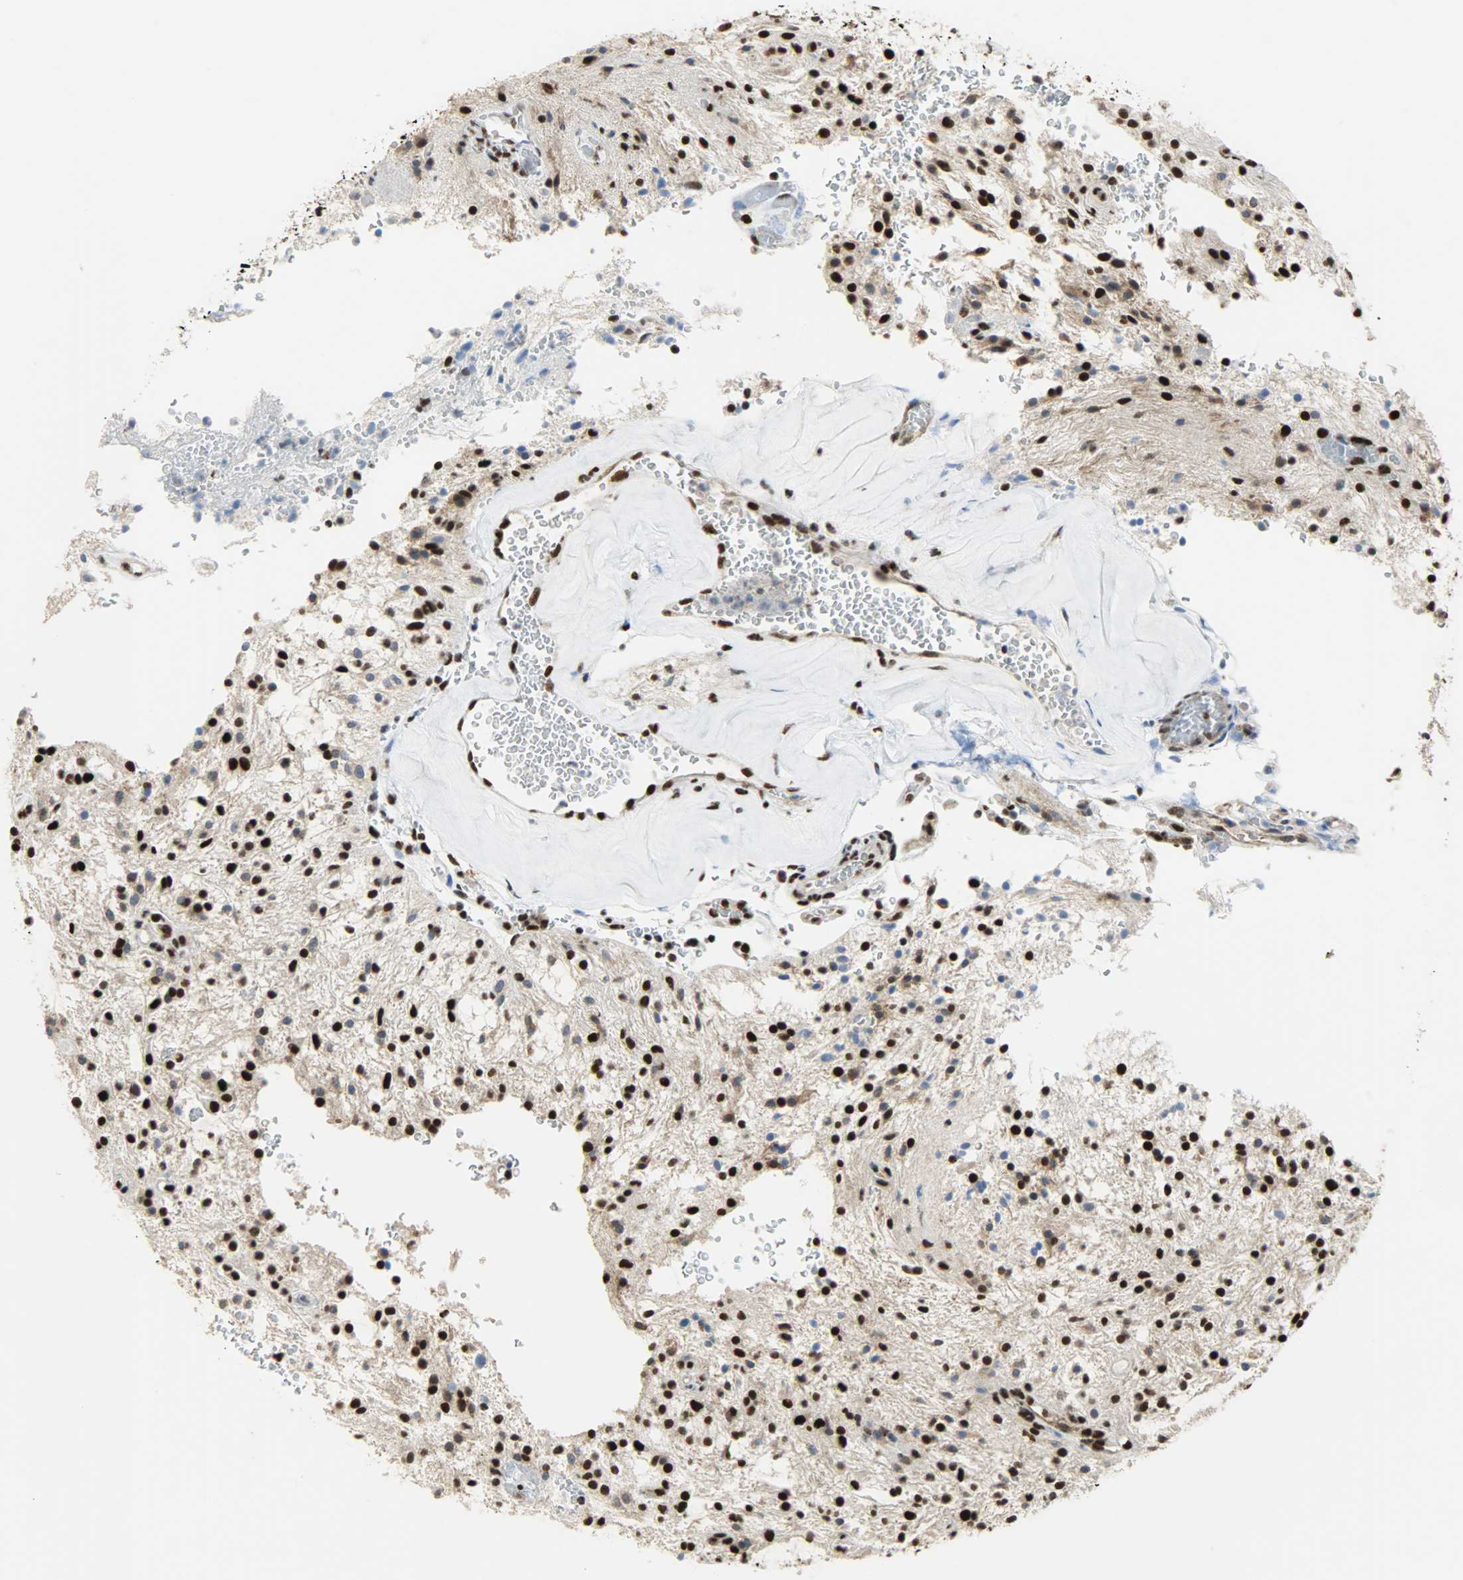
{"staining": {"intensity": "strong", "quantity": "25%-75%", "location": "nuclear"}, "tissue": "glioma", "cell_type": "Tumor cells", "image_type": "cancer", "snomed": [{"axis": "morphology", "description": "Glioma, malignant, NOS"}, {"axis": "topography", "description": "Cerebellum"}], "caption": "Immunohistochemistry (IHC) of malignant glioma displays high levels of strong nuclear positivity in approximately 25%-75% of tumor cells.", "gene": "SSB", "patient": {"sex": "female", "age": 10}}